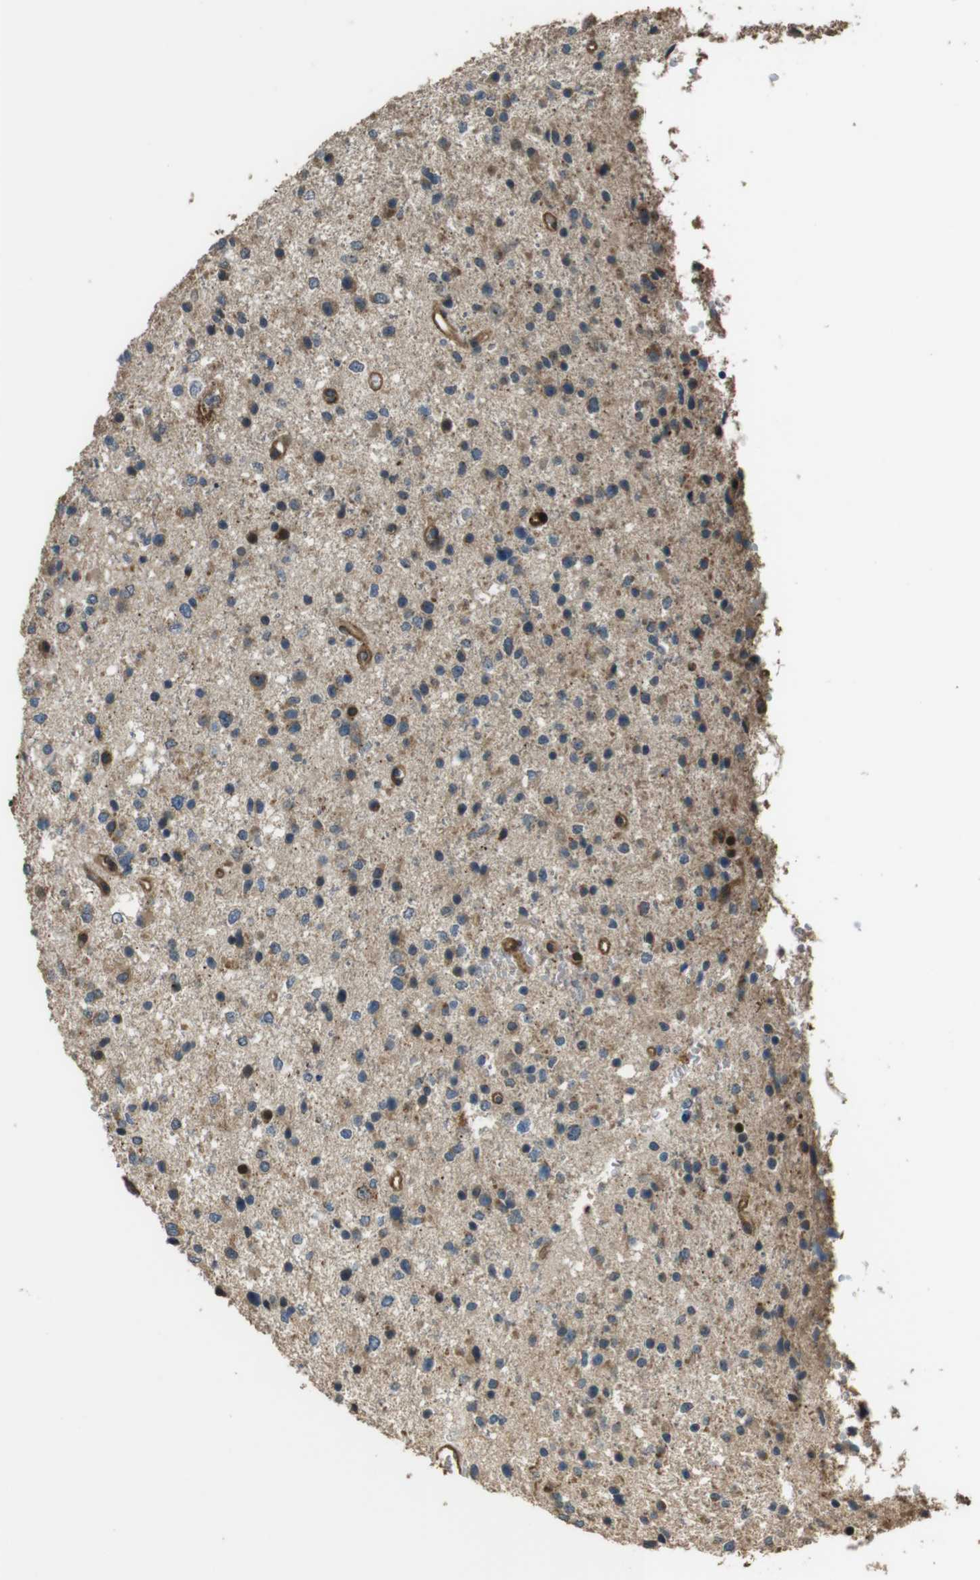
{"staining": {"intensity": "moderate", "quantity": "25%-75%", "location": "cytoplasmic/membranous"}, "tissue": "glioma", "cell_type": "Tumor cells", "image_type": "cancer", "snomed": [{"axis": "morphology", "description": "Glioma, malignant, Low grade"}, {"axis": "topography", "description": "Brain"}], "caption": "The immunohistochemical stain labels moderate cytoplasmic/membranous expression in tumor cells of malignant glioma (low-grade) tissue. (brown staining indicates protein expression, while blue staining denotes nuclei).", "gene": "MSRB3", "patient": {"sex": "female", "age": 37}}